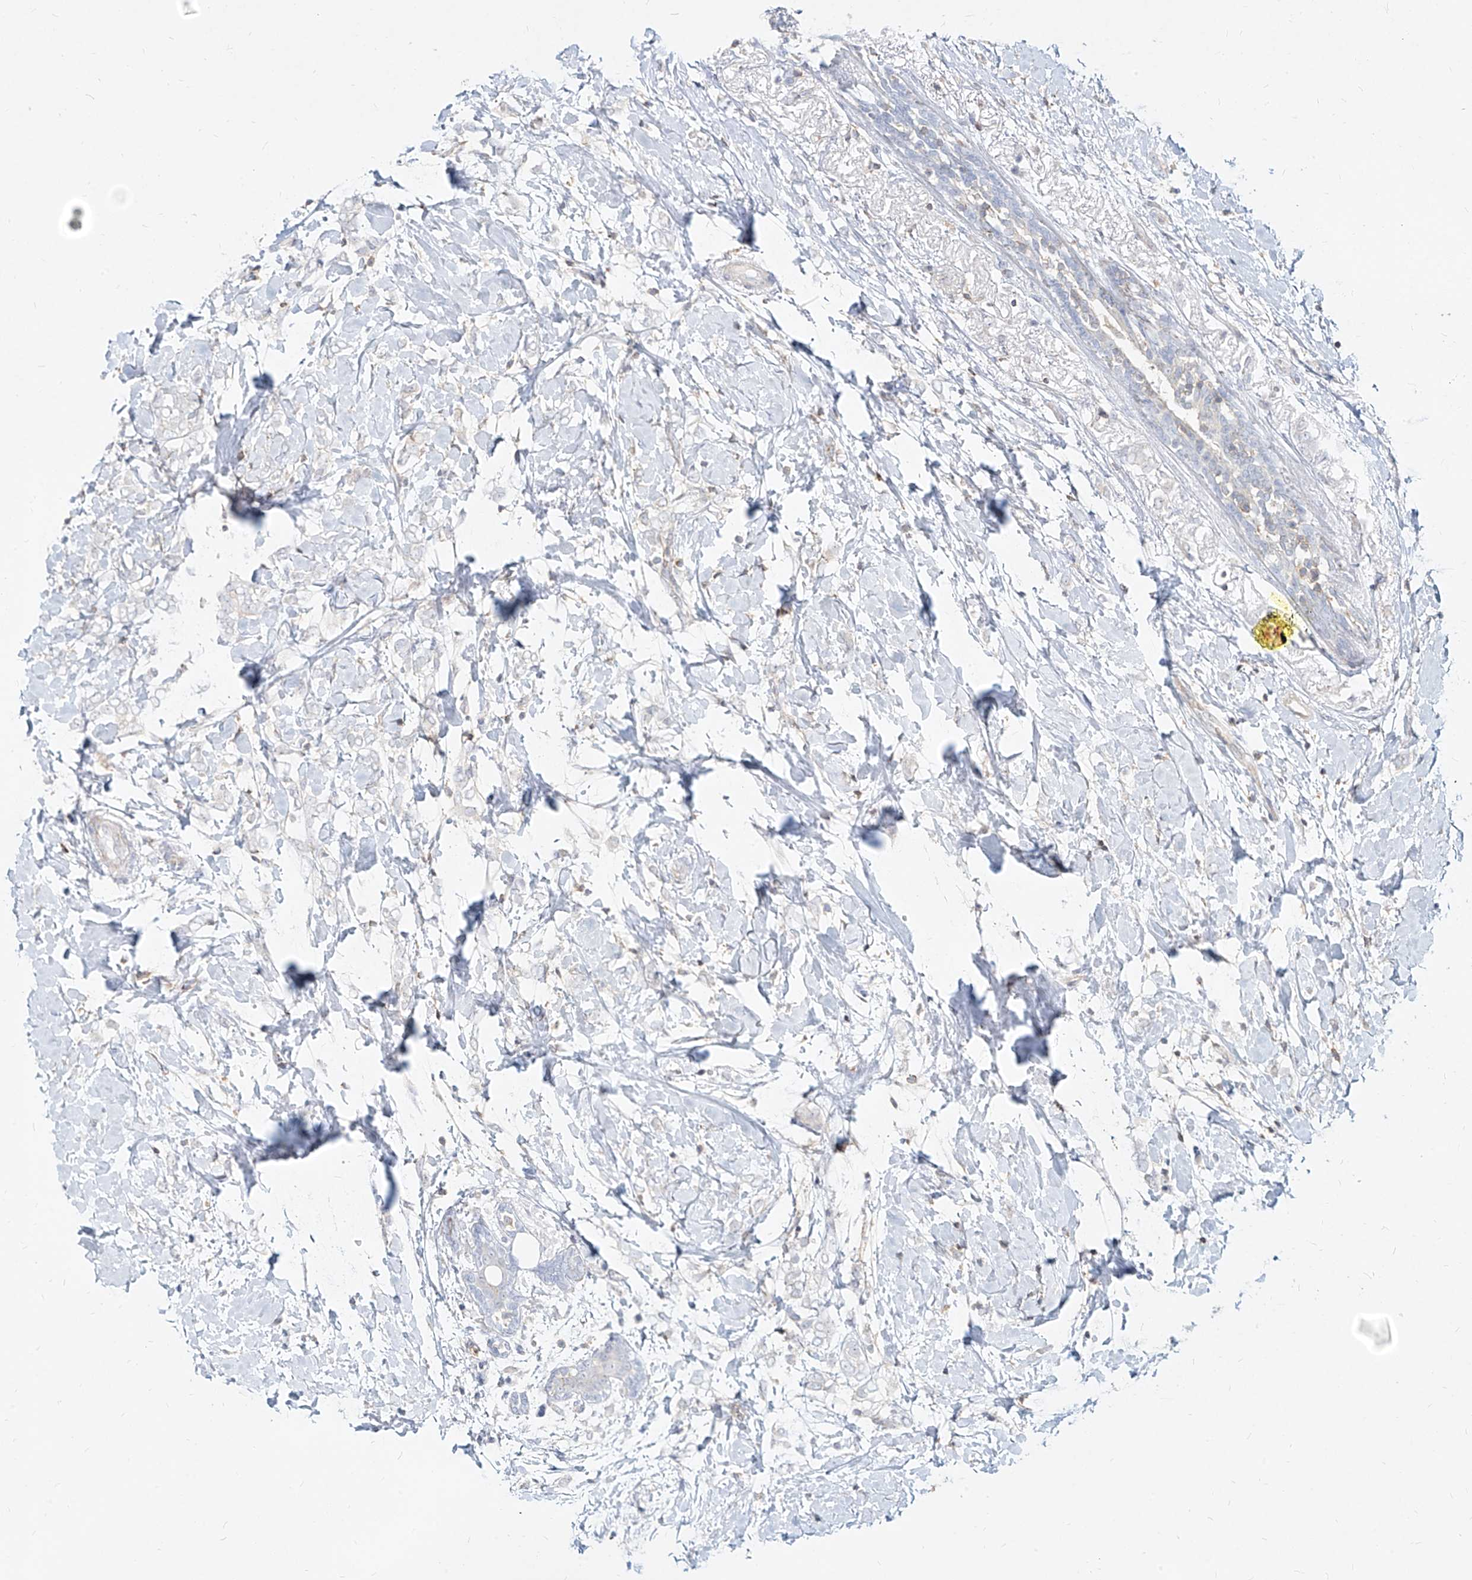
{"staining": {"intensity": "negative", "quantity": "none", "location": "none"}, "tissue": "breast cancer", "cell_type": "Tumor cells", "image_type": "cancer", "snomed": [{"axis": "morphology", "description": "Normal tissue, NOS"}, {"axis": "morphology", "description": "Lobular carcinoma"}, {"axis": "topography", "description": "Breast"}], "caption": "Breast lobular carcinoma was stained to show a protein in brown. There is no significant expression in tumor cells. The staining is performed using DAB brown chromogen with nuclei counter-stained in using hematoxylin.", "gene": "SLC2A12", "patient": {"sex": "female", "age": 47}}